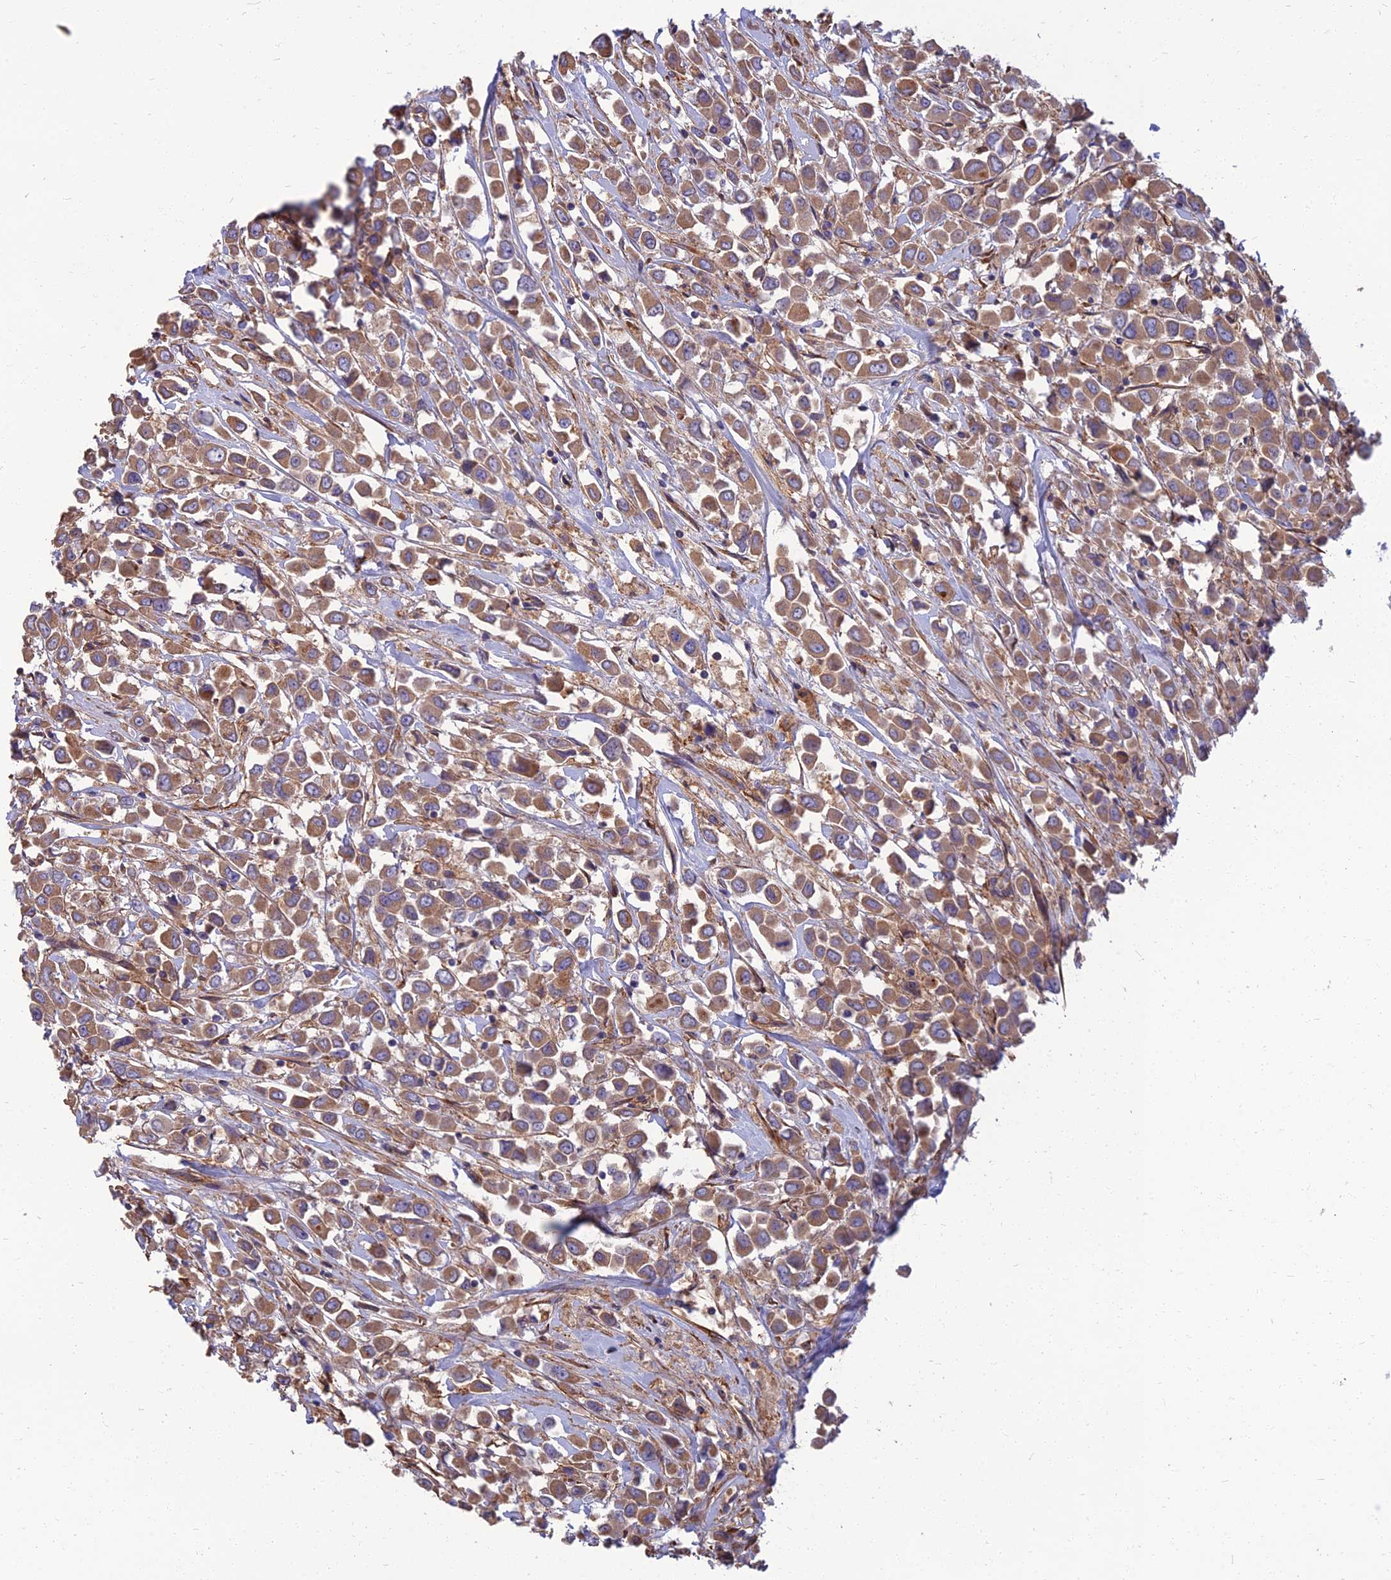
{"staining": {"intensity": "moderate", "quantity": ">75%", "location": "cytoplasmic/membranous"}, "tissue": "breast cancer", "cell_type": "Tumor cells", "image_type": "cancer", "snomed": [{"axis": "morphology", "description": "Duct carcinoma"}, {"axis": "topography", "description": "Breast"}], "caption": "Immunohistochemistry of breast cancer reveals medium levels of moderate cytoplasmic/membranous staining in about >75% of tumor cells. (Stains: DAB in brown, nuclei in blue, Microscopy: brightfield microscopy at high magnification).", "gene": "WDR24", "patient": {"sex": "female", "age": 61}}